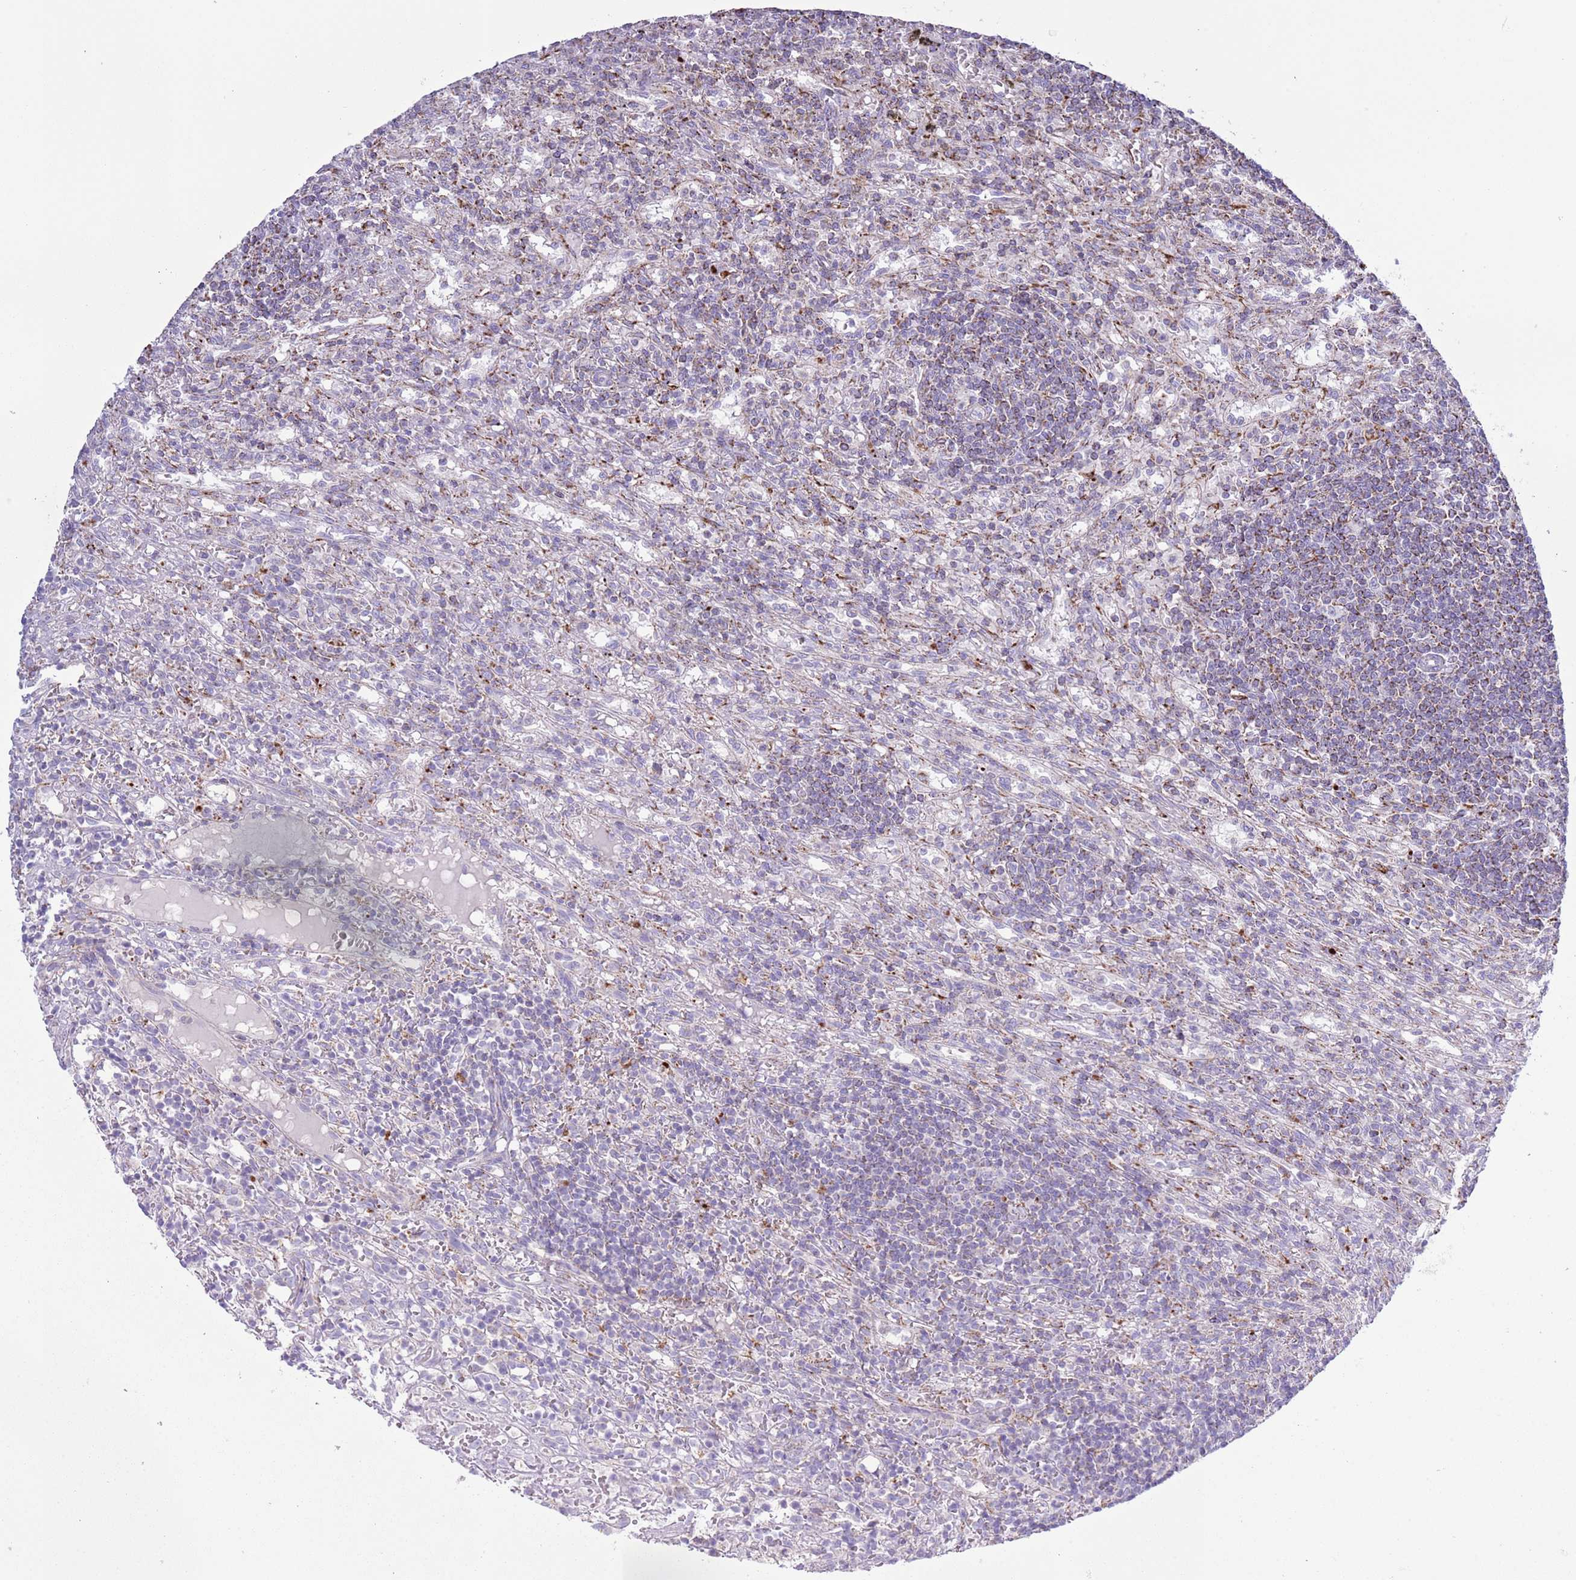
{"staining": {"intensity": "moderate", "quantity": "25%-75%", "location": "cytoplasmic/membranous"}, "tissue": "lymphoma", "cell_type": "Tumor cells", "image_type": "cancer", "snomed": [{"axis": "morphology", "description": "Malignant lymphoma, non-Hodgkin's type, Low grade"}, {"axis": "topography", "description": "Spleen"}], "caption": "A high-resolution histopathology image shows IHC staining of low-grade malignant lymphoma, non-Hodgkin's type, which demonstrates moderate cytoplasmic/membranous positivity in approximately 25%-75% of tumor cells.", "gene": "ATP6V1B1", "patient": {"sex": "male", "age": 76}}